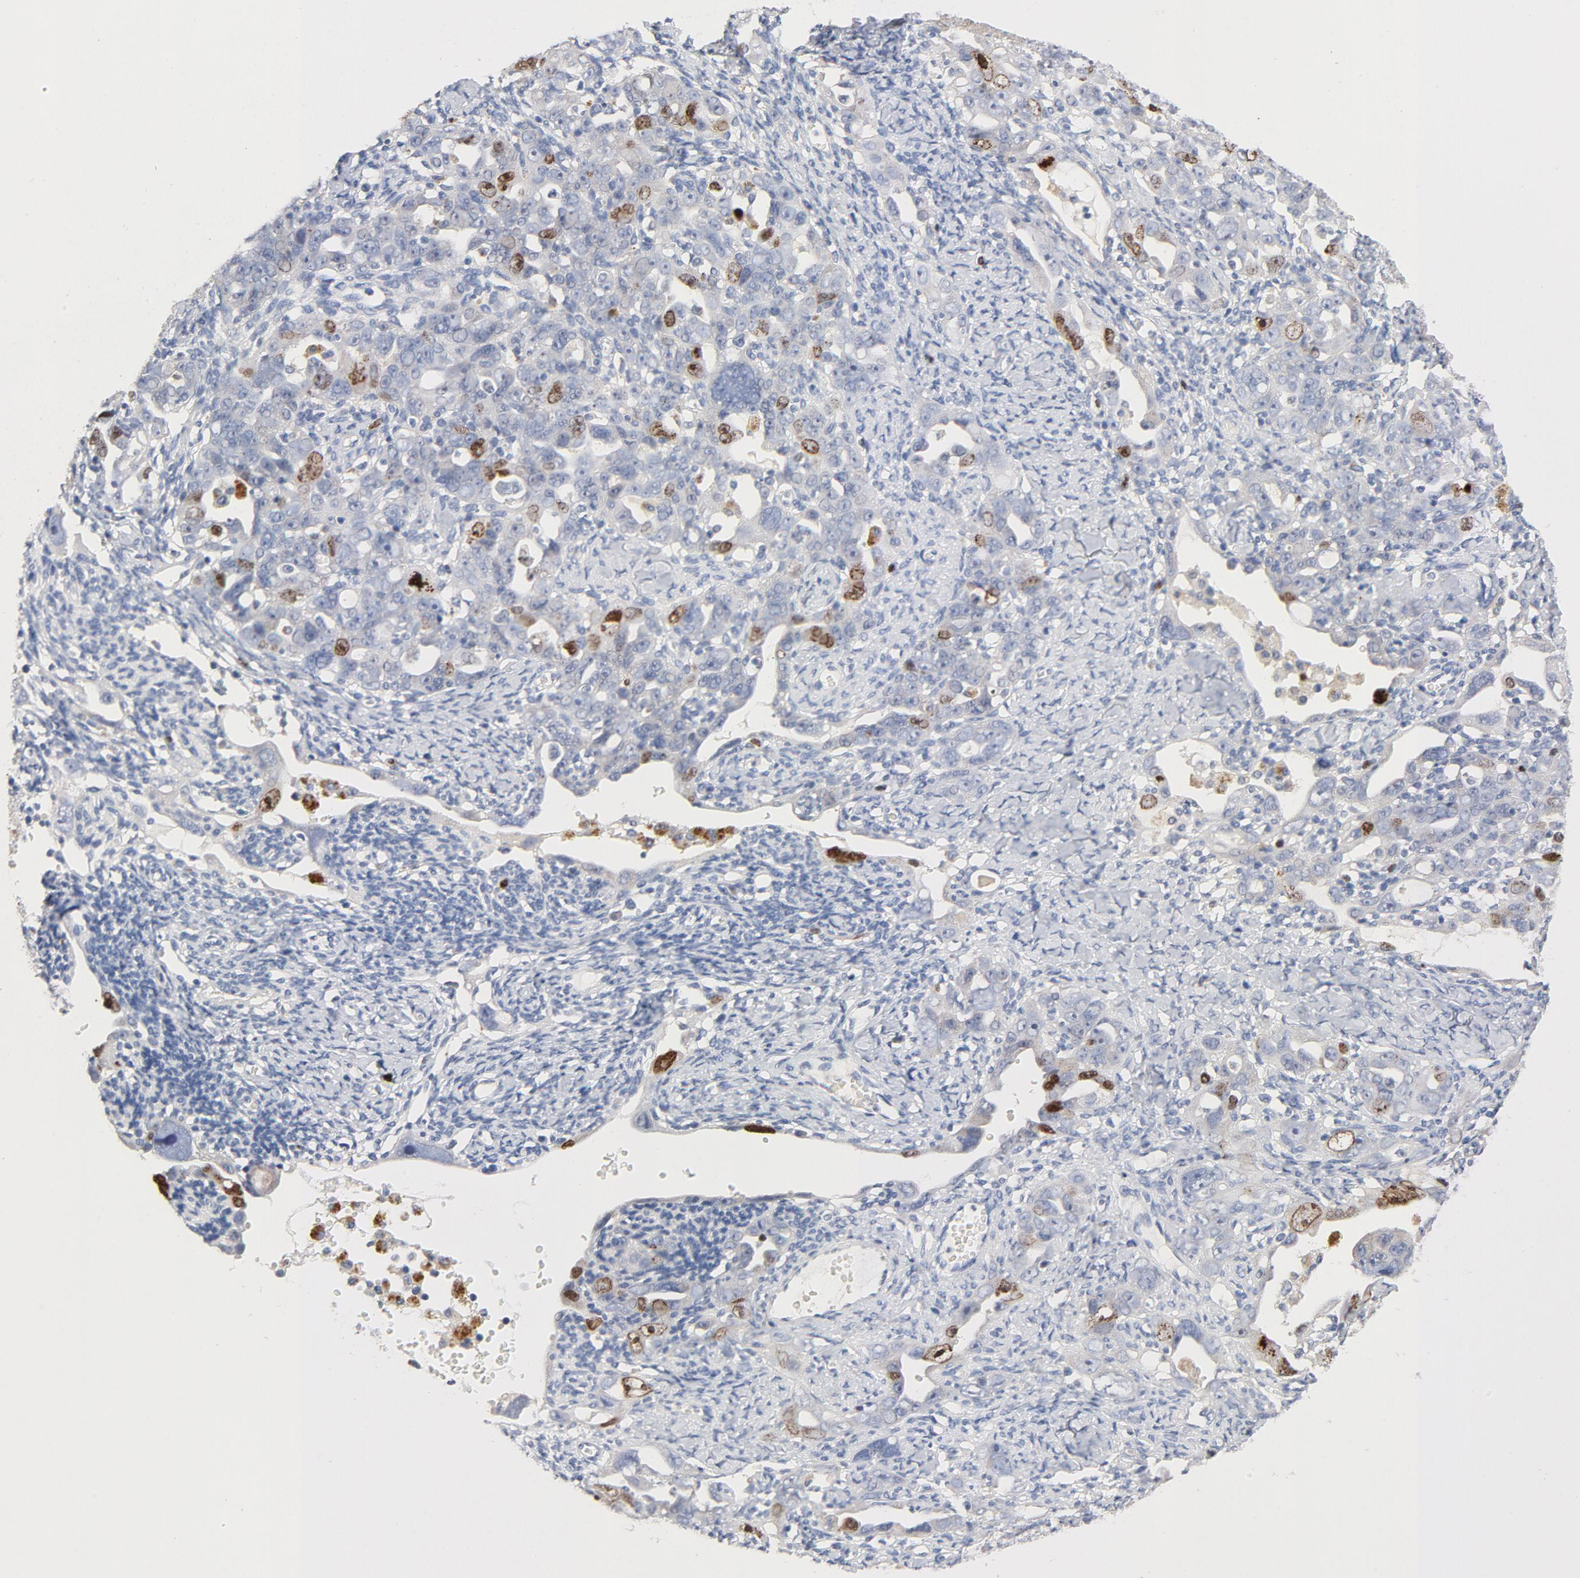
{"staining": {"intensity": "moderate", "quantity": "<25%", "location": "nuclear"}, "tissue": "ovarian cancer", "cell_type": "Tumor cells", "image_type": "cancer", "snomed": [{"axis": "morphology", "description": "Cystadenocarcinoma, serous, NOS"}, {"axis": "topography", "description": "Ovary"}], "caption": "Moderate nuclear staining for a protein is appreciated in about <25% of tumor cells of ovarian cancer (serous cystadenocarcinoma) using IHC.", "gene": "BIRC5", "patient": {"sex": "female", "age": 66}}